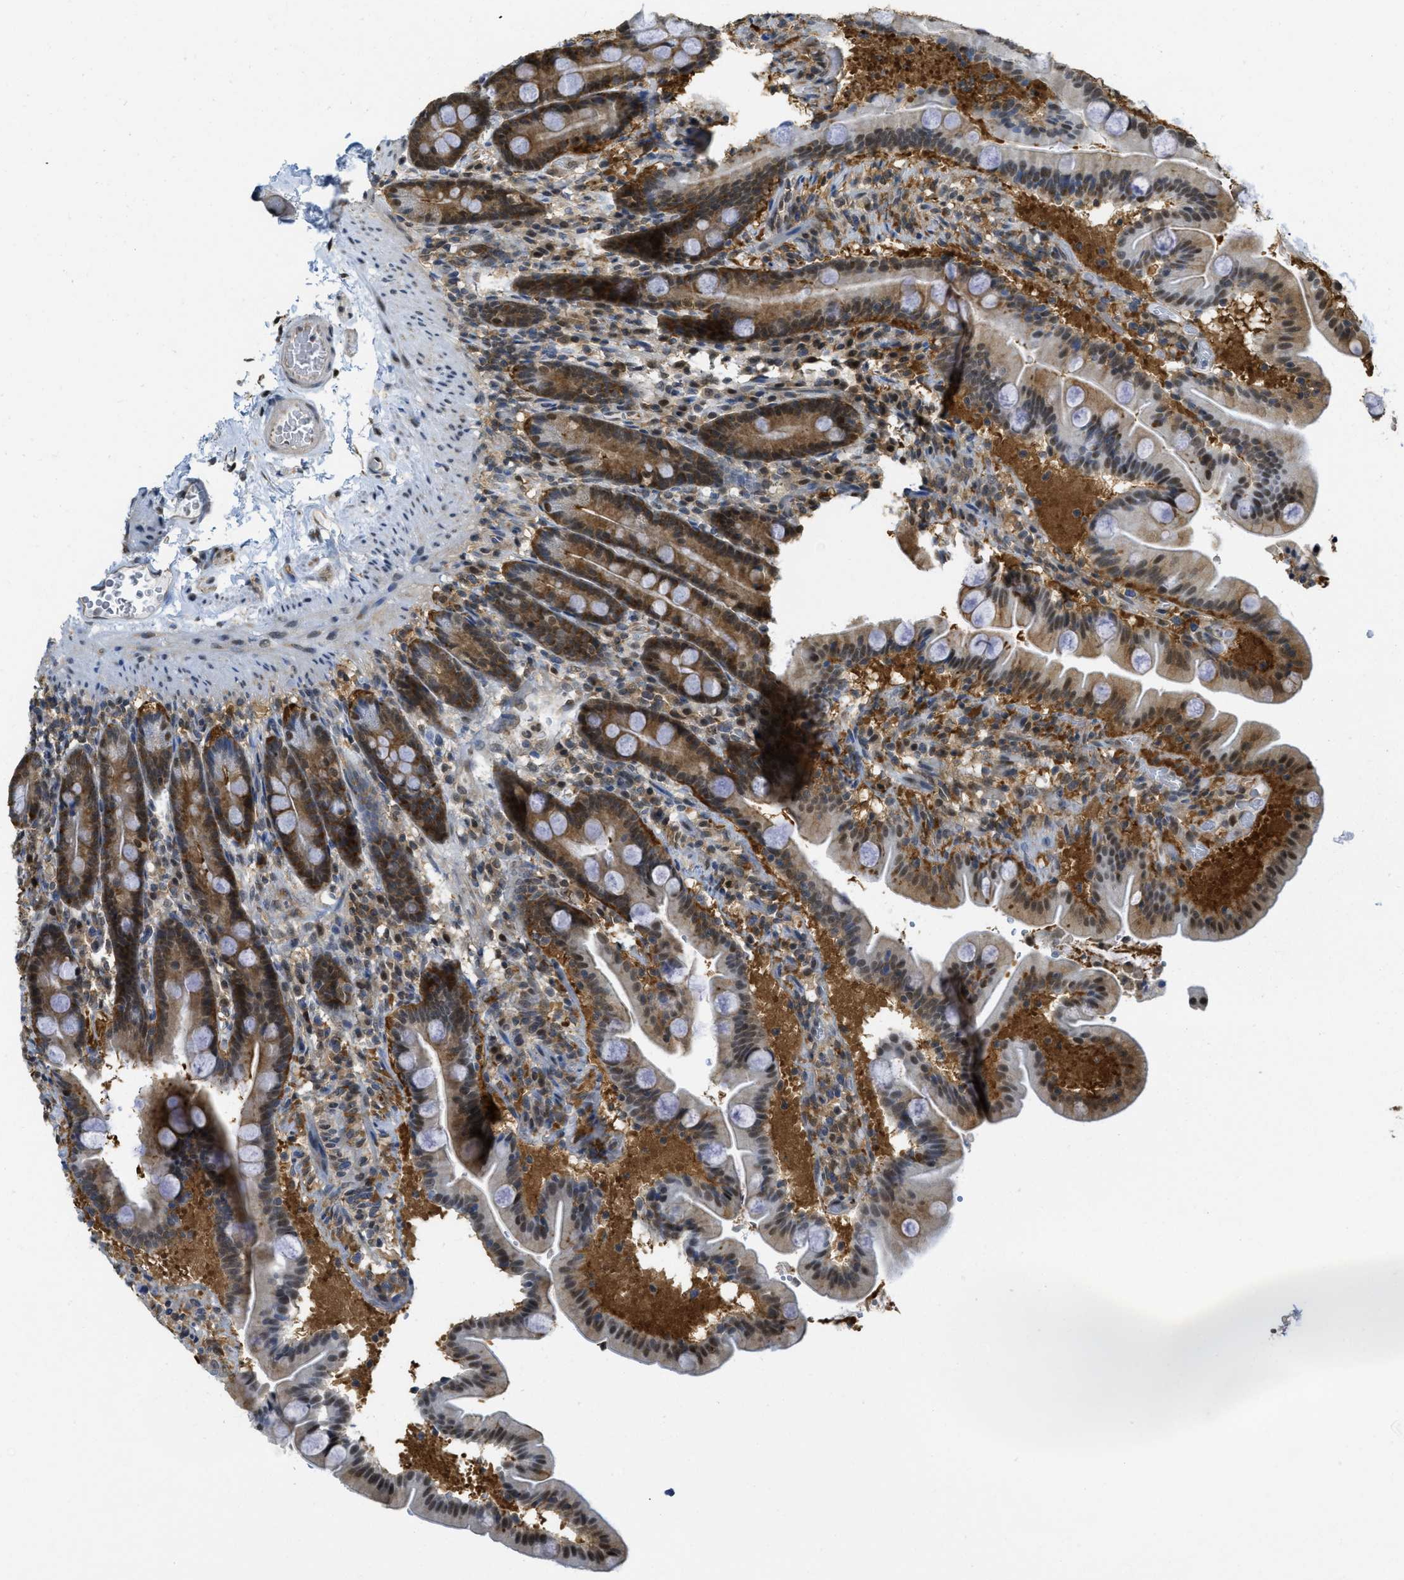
{"staining": {"intensity": "moderate", "quantity": "25%-75%", "location": "cytoplasmic/membranous,nuclear"}, "tissue": "duodenum", "cell_type": "Glandular cells", "image_type": "normal", "snomed": [{"axis": "morphology", "description": "Normal tissue, NOS"}, {"axis": "topography", "description": "Duodenum"}], "caption": "Duodenum stained with immunohistochemistry (IHC) exhibits moderate cytoplasmic/membranous,nuclear positivity in approximately 25%-75% of glandular cells.", "gene": "PSMC5", "patient": {"sex": "male", "age": 54}}